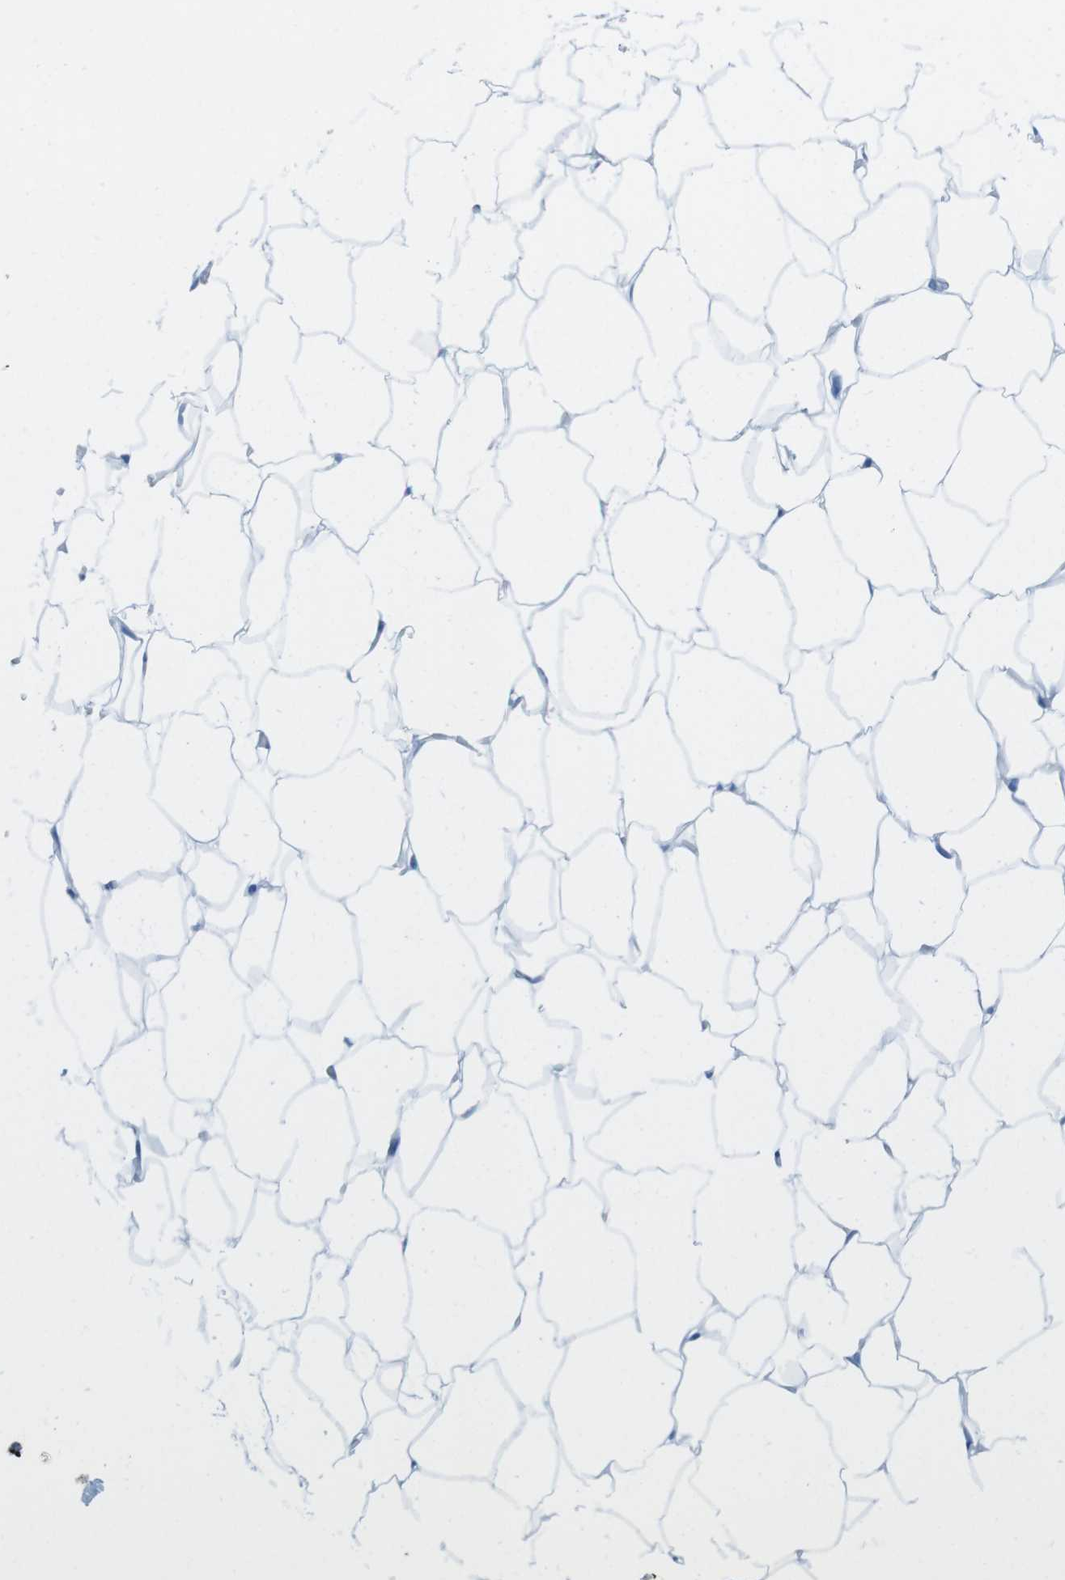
{"staining": {"intensity": "negative", "quantity": "none", "location": "none"}, "tissue": "adipose tissue", "cell_type": "Adipocytes", "image_type": "normal", "snomed": [{"axis": "morphology", "description": "Normal tissue, NOS"}, {"axis": "topography", "description": "Breast"}, {"axis": "topography", "description": "Adipose tissue"}], "caption": "Adipocytes show no significant protein expression in benign adipose tissue. (Stains: DAB (3,3'-diaminobenzidine) immunohistochemistry with hematoxylin counter stain, Microscopy: brightfield microscopy at high magnification).", "gene": "GAP43", "patient": {"sex": "female", "age": 25}}